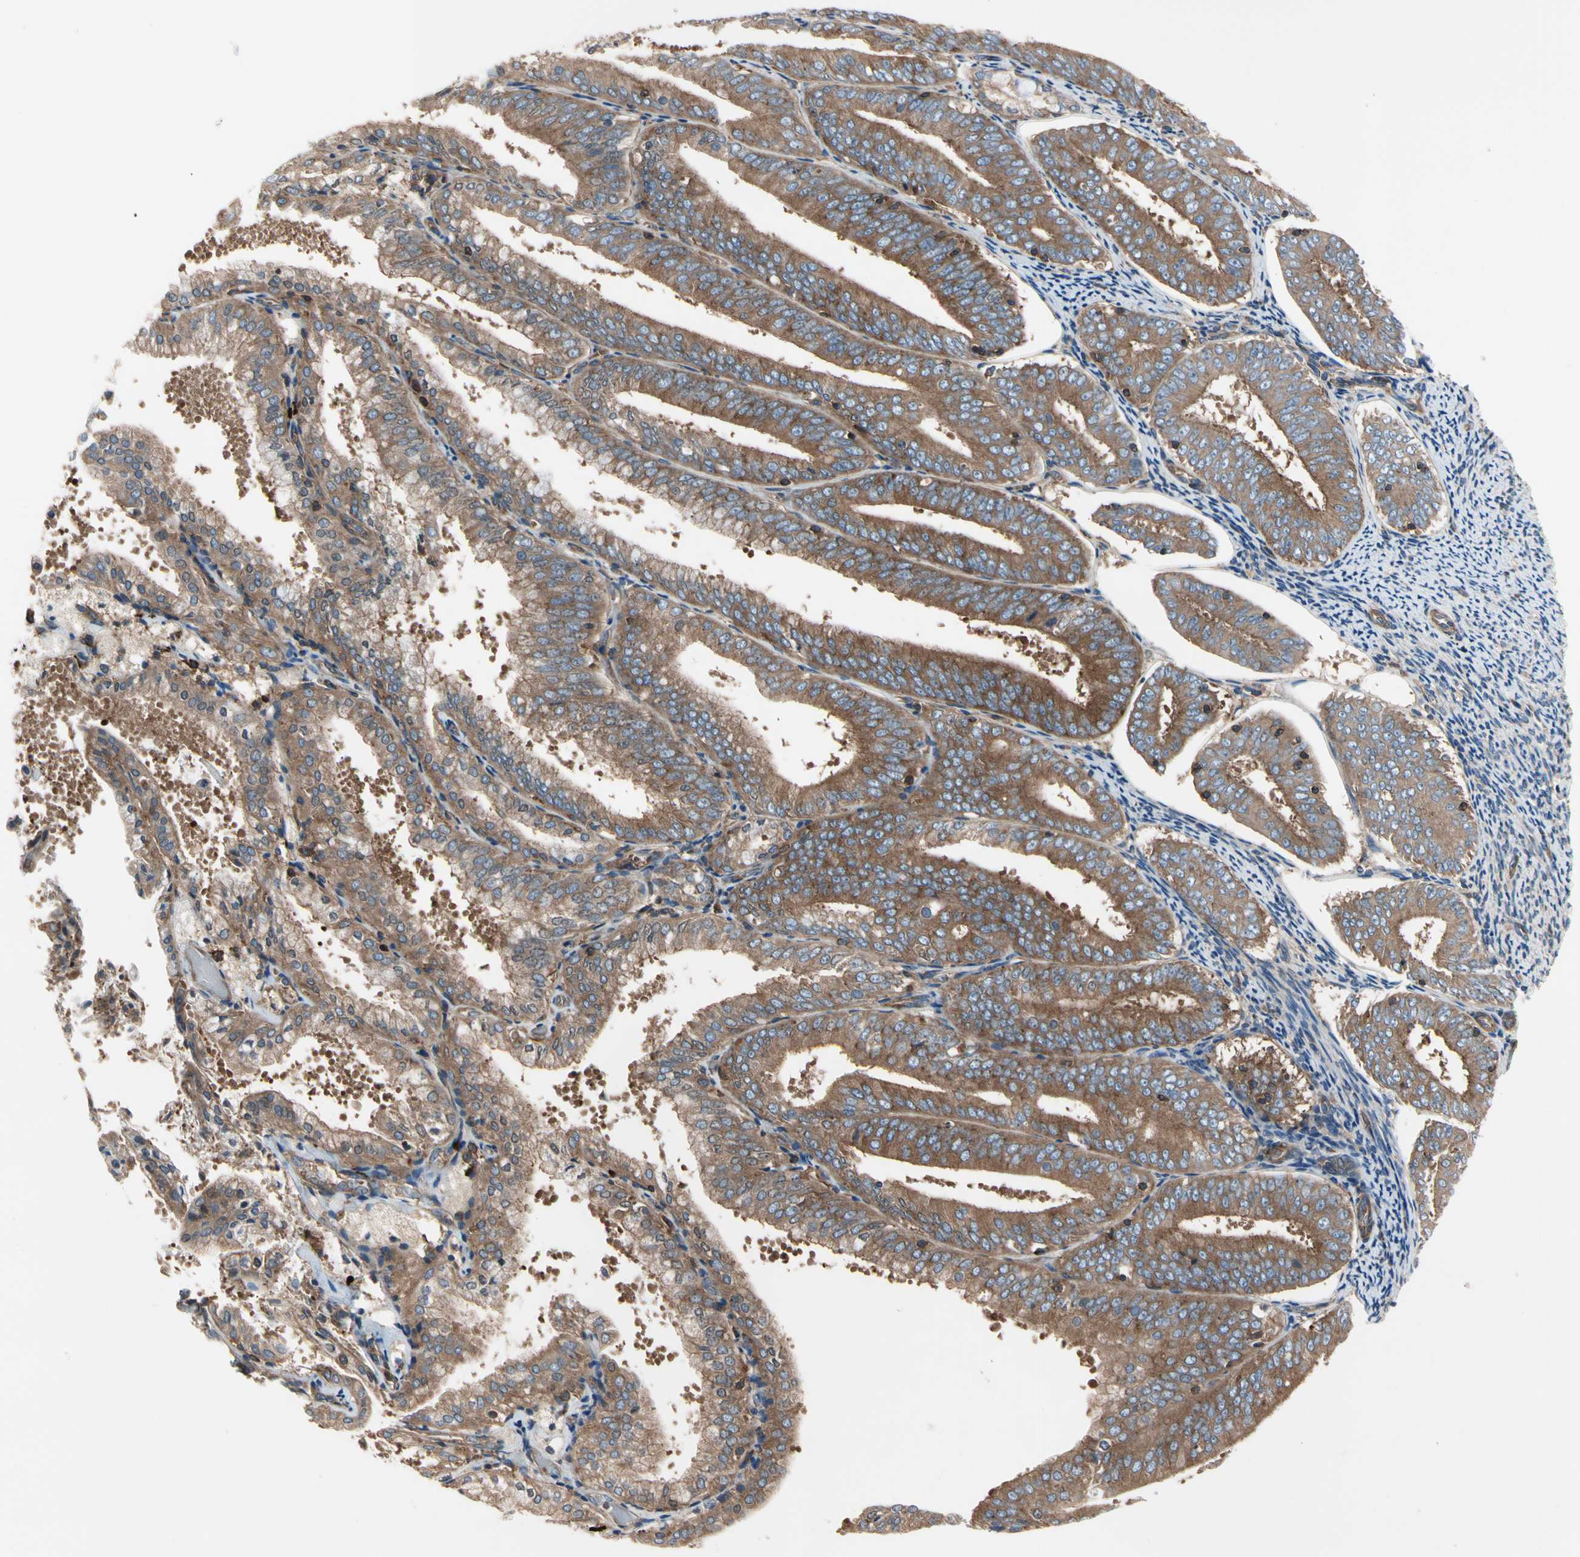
{"staining": {"intensity": "moderate", "quantity": ">75%", "location": "cytoplasmic/membranous"}, "tissue": "endometrial cancer", "cell_type": "Tumor cells", "image_type": "cancer", "snomed": [{"axis": "morphology", "description": "Adenocarcinoma, NOS"}, {"axis": "topography", "description": "Endometrium"}], "caption": "An image showing moderate cytoplasmic/membranous positivity in approximately >75% of tumor cells in adenocarcinoma (endometrial), as visualized by brown immunohistochemical staining.", "gene": "ROCK1", "patient": {"sex": "female", "age": 63}}